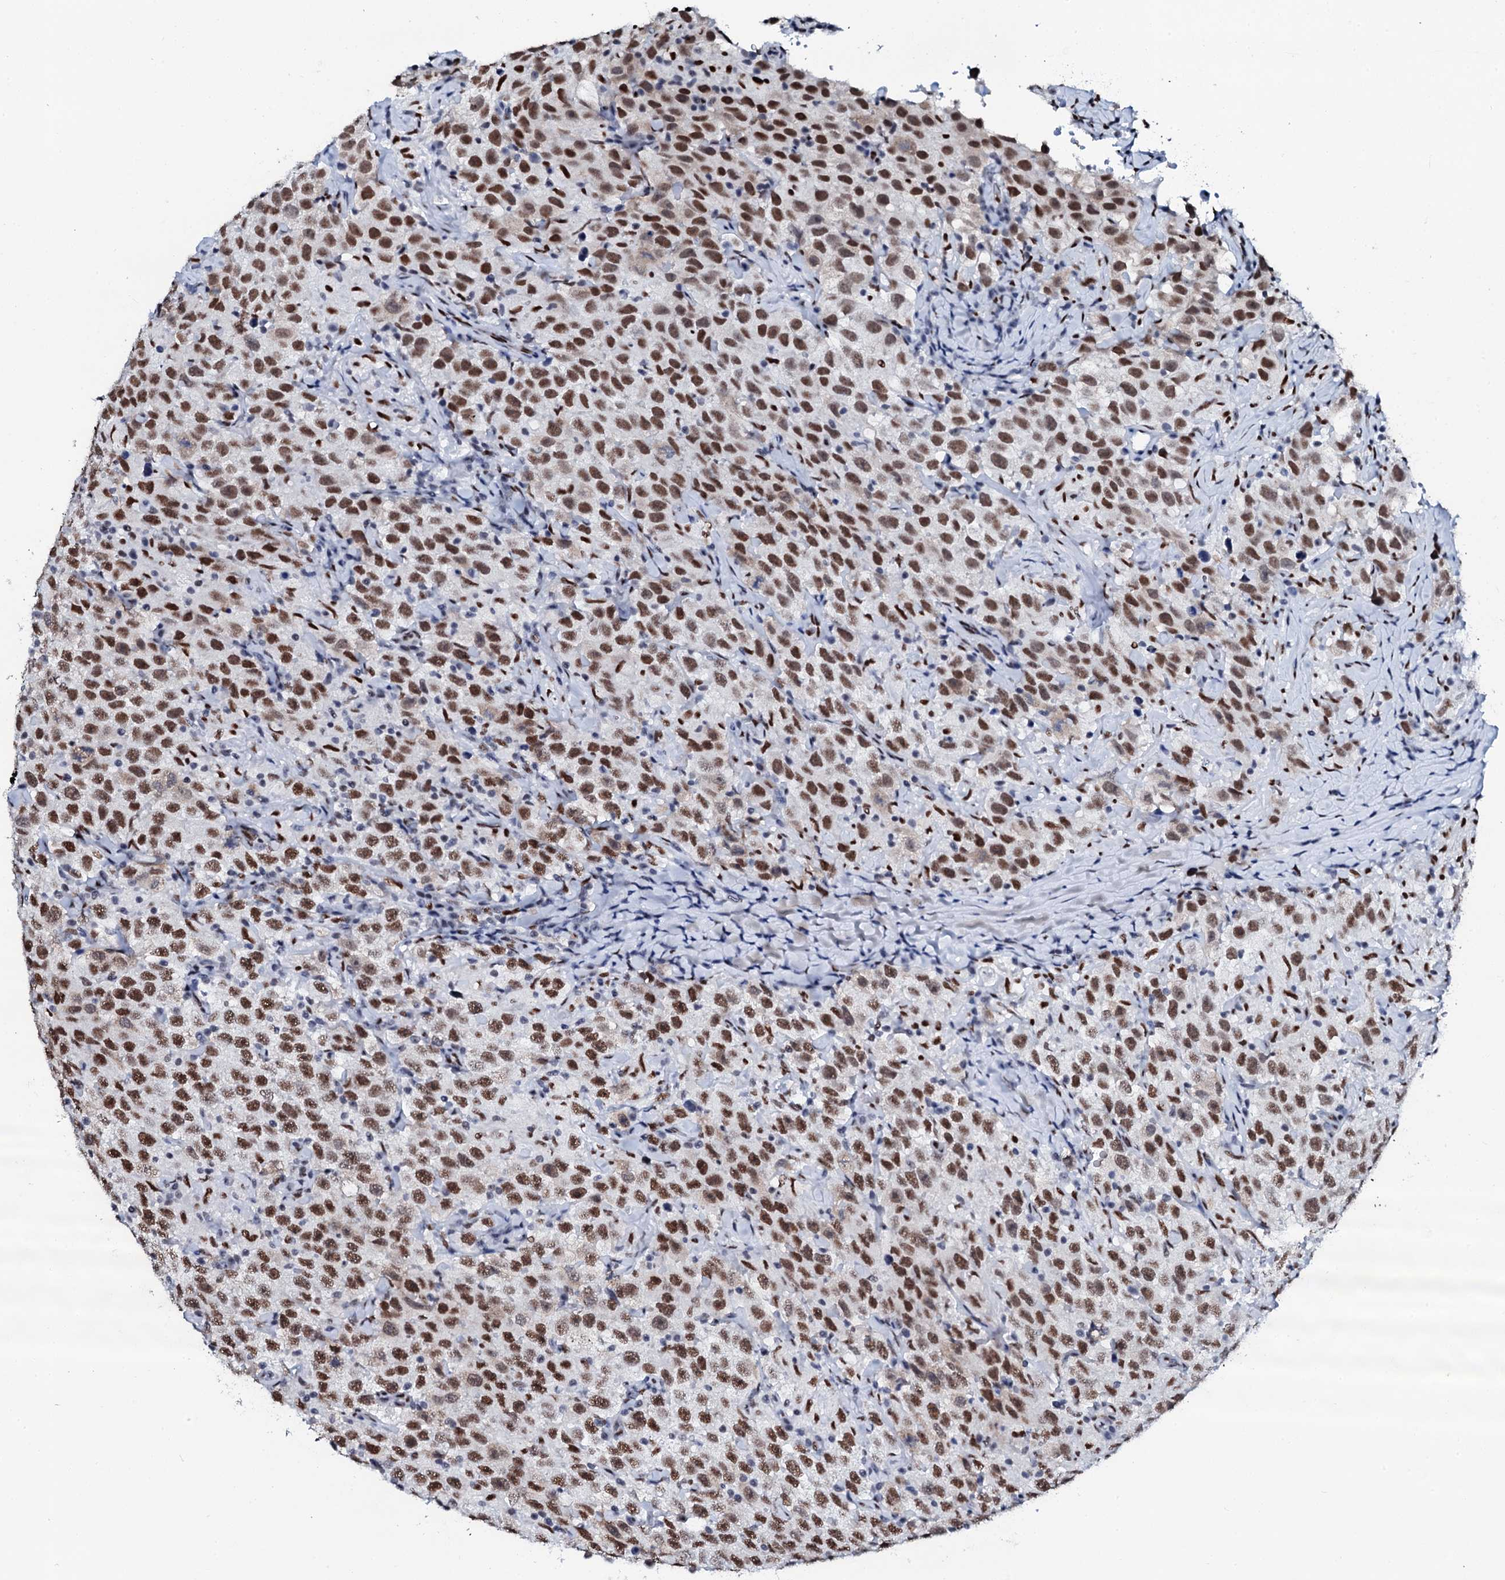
{"staining": {"intensity": "strong", "quantity": ">75%", "location": "nuclear"}, "tissue": "testis cancer", "cell_type": "Tumor cells", "image_type": "cancer", "snomed": [{"axis": "morphology", "description": "Seminoma, NOS"}, {"axis": "topography", "description": "Testis"}], "caption": "Immunohistochemistry photomicrograph of neoplastic tissue: human seminoma (testis) stained using immunohistochemistry reveals high levels of strong protein expression localized specifically in the nuclear of tumor cells, appearing as a nuclear brown color.", "gene": "NKAPD1", "patient": {"sex": "male", "age": 41}}